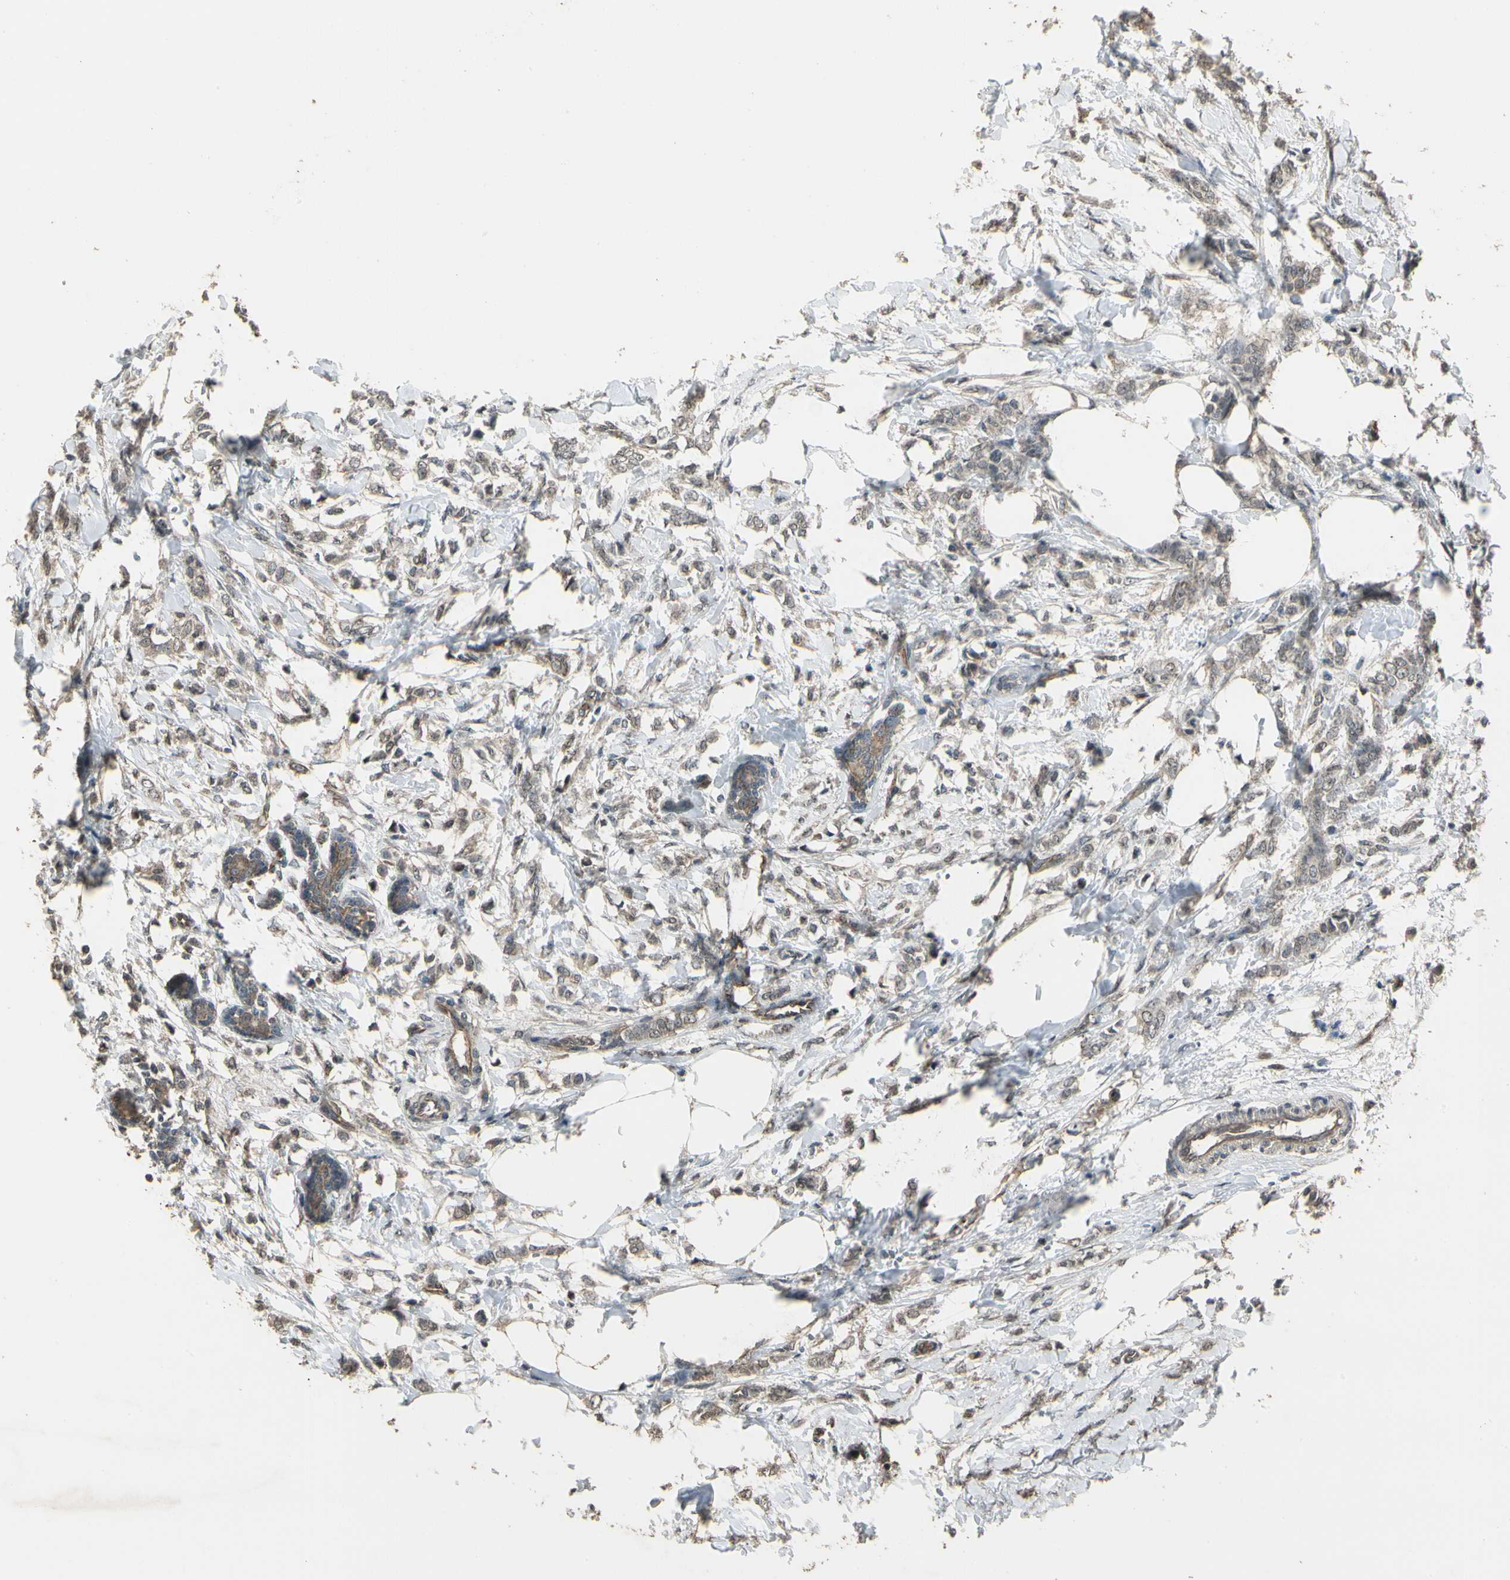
{"staining": {"intensity": "weak", "quantity": ">75%", "location": "cytoplasmic/membranous"}, "tissue": "breast cancer", "cell_type": "Tumor cells", "image_type": "cancer", "snomed": [{"axis": "morphology", "description": "Lobular carcinoma, in situ"}, {"axis": "morphology", "description": "Lobular carcinoma"}, {"axis": "topography", "description": "Breast"}], "caption": "Weak cytoplasmic/membranous expression for a protein is identified in approximately >75% of tumor cells of lobular carcinoma (breast) using immunohistochemistry.", "gene": "RNF180", "patient": {"sex": "female", "age": 41}}